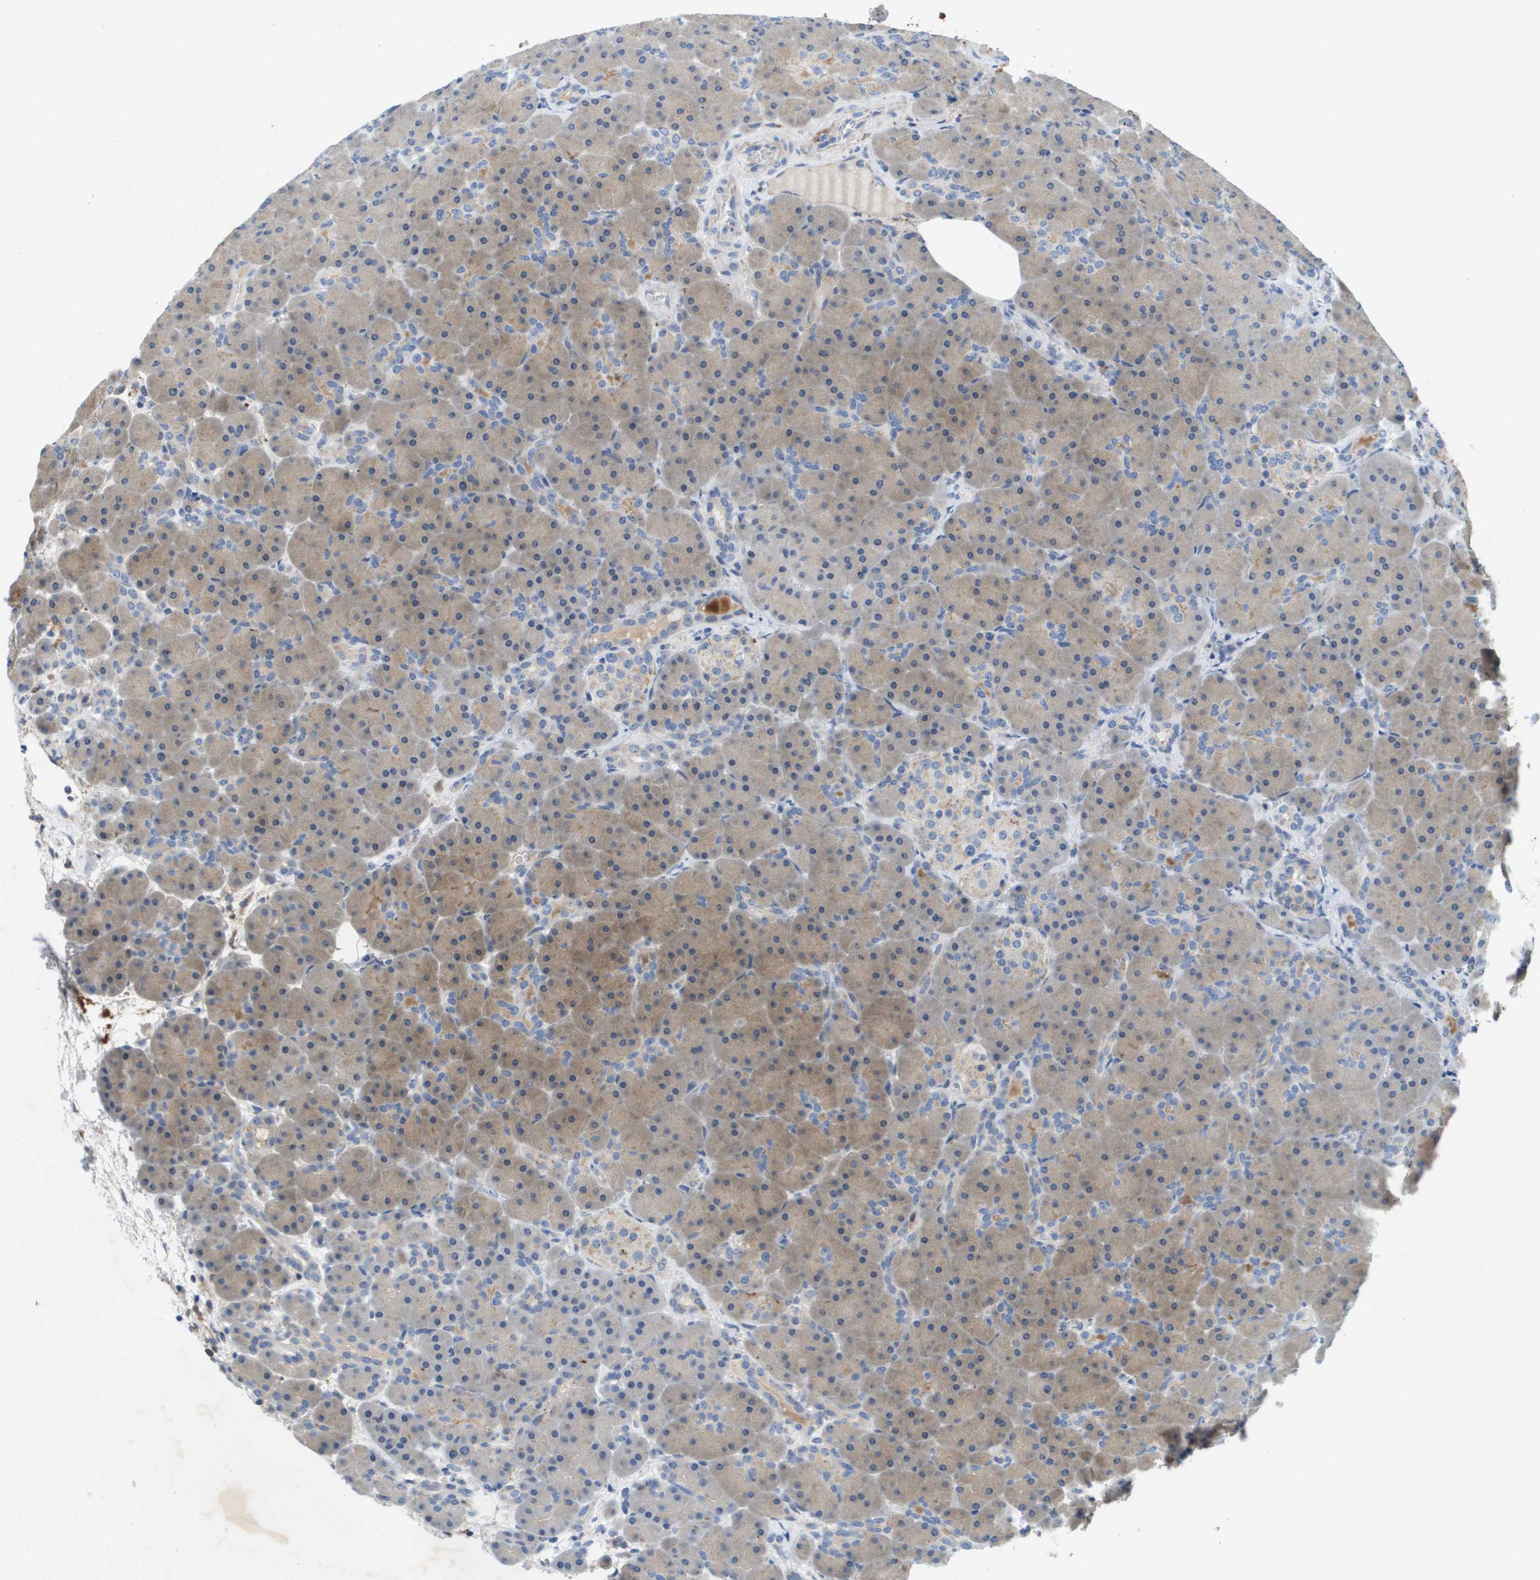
{"staining": {"intensity": "moderate", "quantity": "<25%", "location": "cytoplasmic/membranous"}, "tissue": "pancreas", "cell_type": "Exocrine glandular cells", "image_type": "normal", "snomed": [{"axis": "morphology", "description": "Normal tissue, NOS"}, {"axis": "topography", "description": "Pancreas"}], "caption": "This image displays immunohistochemistry (IHC) staining of normal pancreas, with low moderate cytoplasmic/membranous expression in about <25% of exocrine glandular cells.", "gene": "LIPG", "patient": {"sex": "male", "age": 66}}